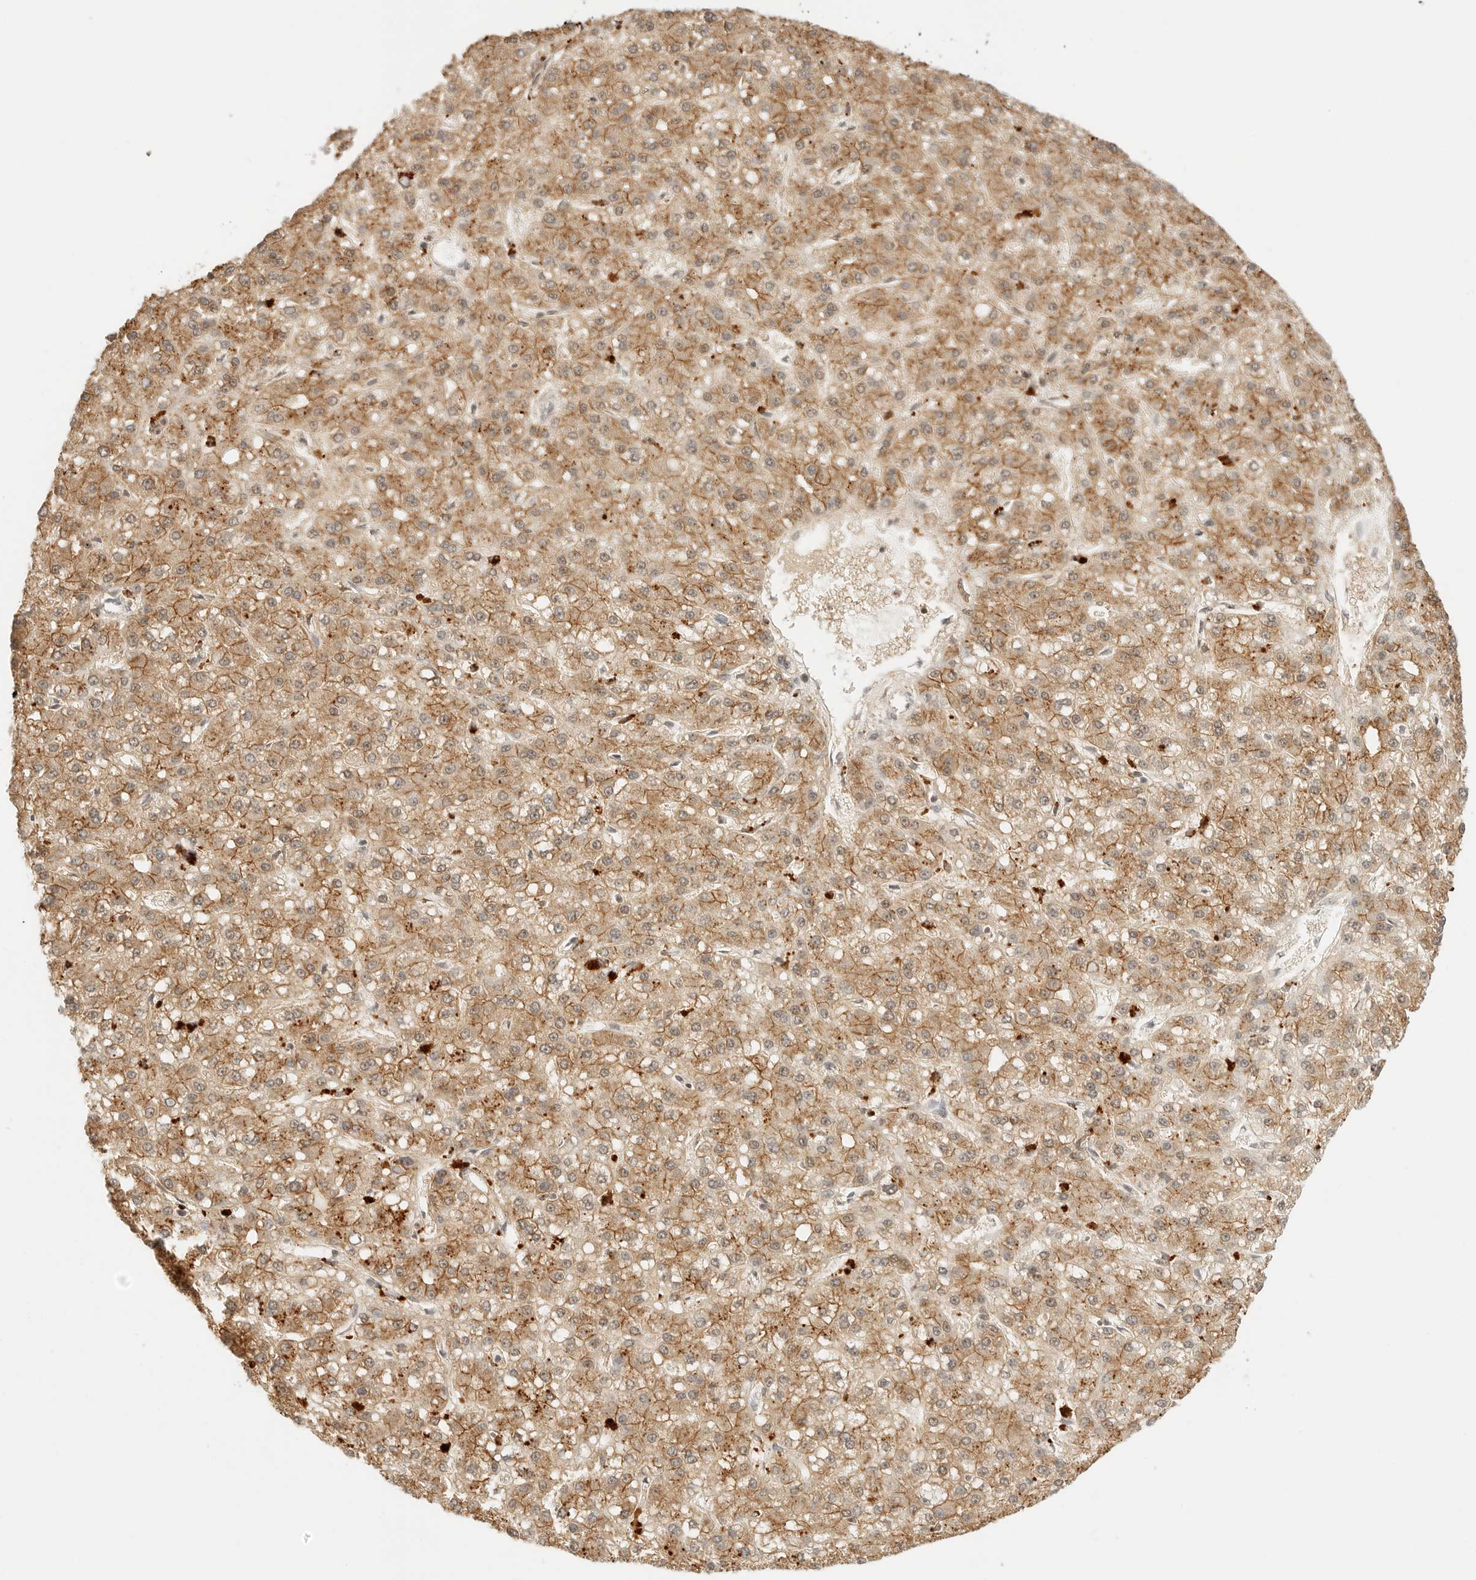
{"staining": {"intensity": "moderate", "quantity": ">75%", "location": "cytoplasmic/membranous"}, "tissue": "liver cancer", "cell_type": "Tumor cells", "image_type": "cancer", "snomed": [{"axis": "morphology", "description": "Carcinoma, Hepatocellular, NOS"}, {"axis": "topography", "description": "Liver"}], "caption": "Tumor cells reveal moderate cytoplasmic/membranous staining in about >75% of cells in hepatocellular carcinoma (liver). The staining is performed using DAB brown chromogen to label protein expression. The nuclei are counter-stained blue using hematoxylin.", "gene": "EPHA1", "patient": {"sex": "male", "age": 67}}